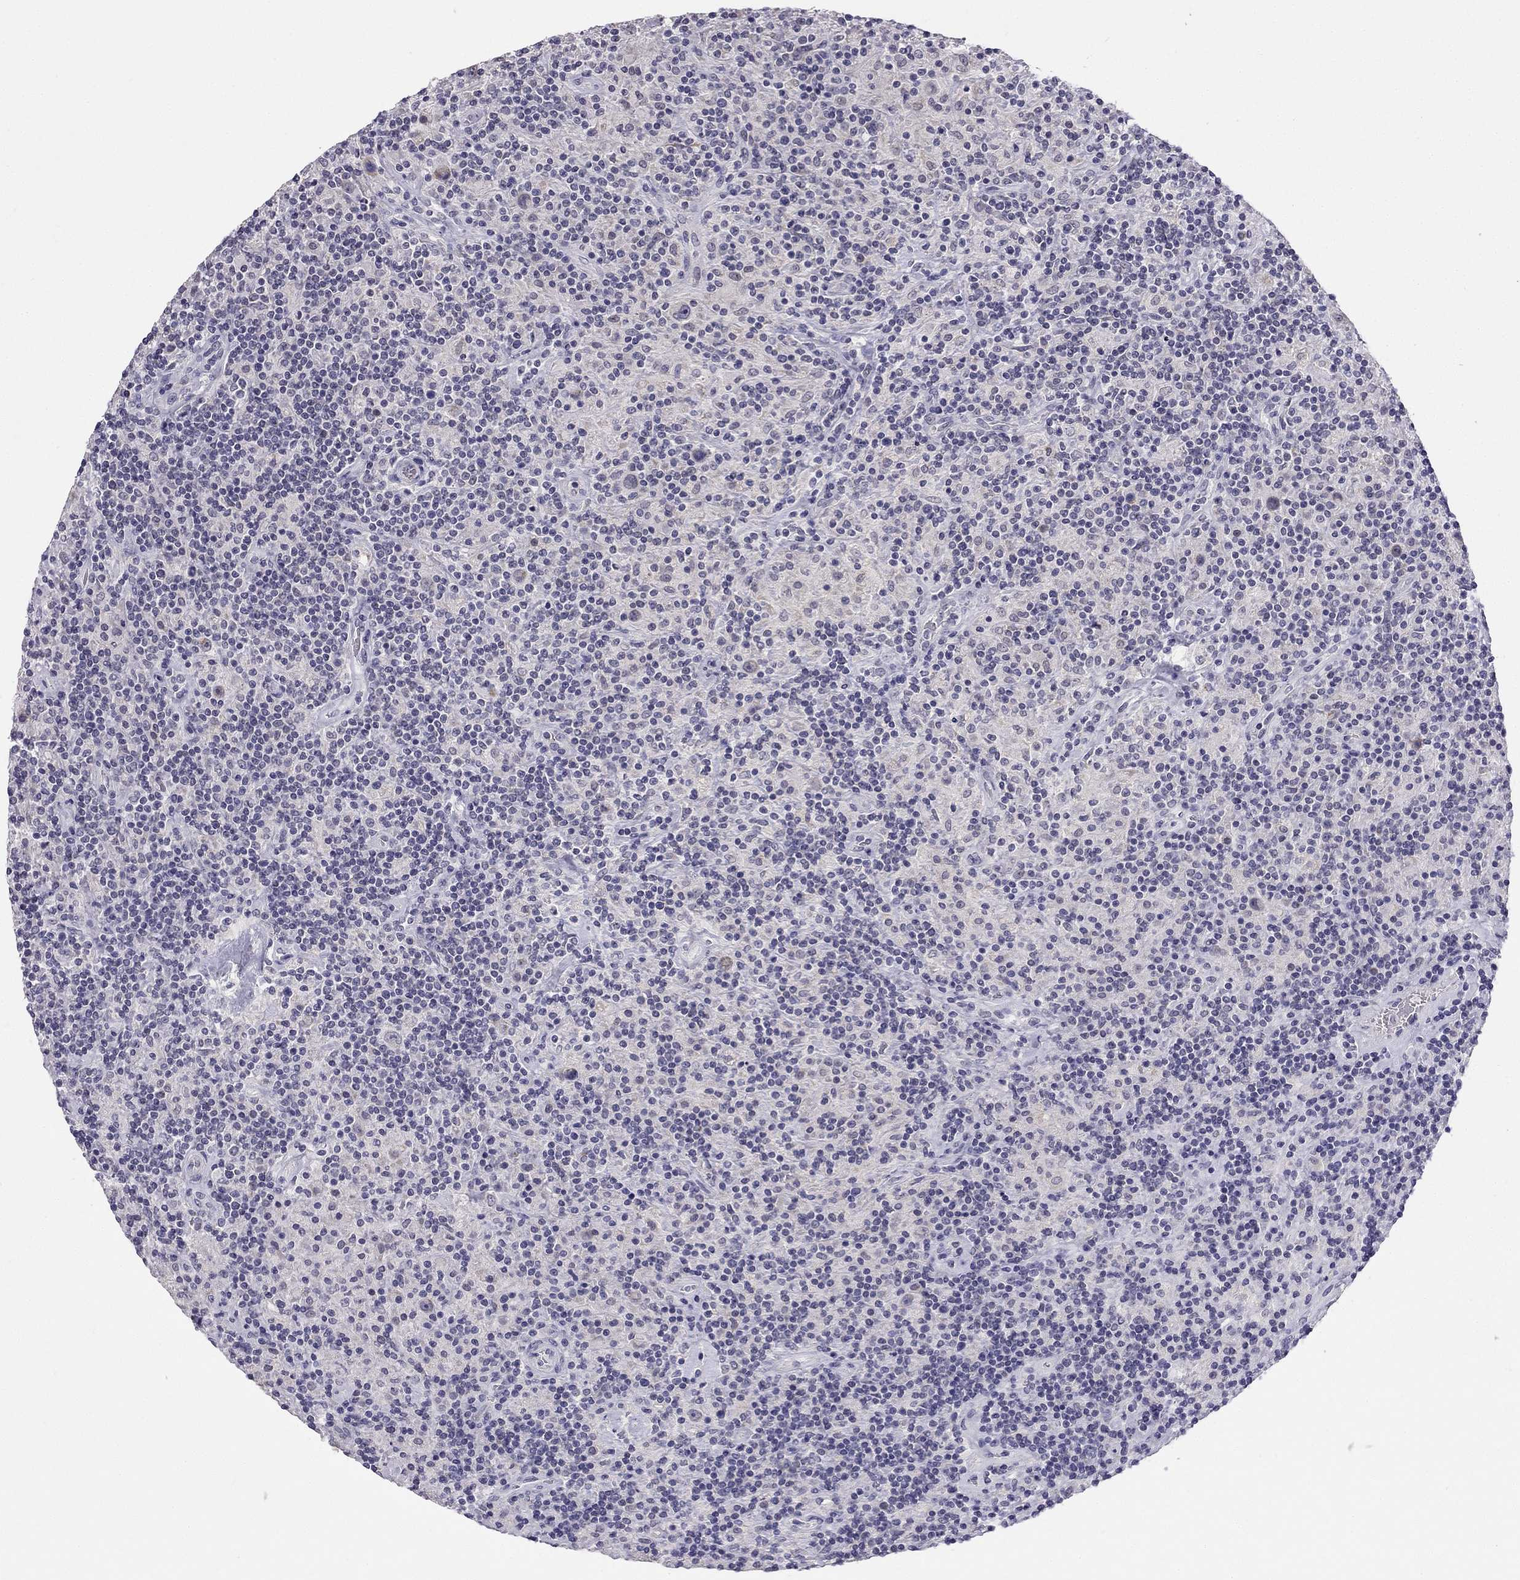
{"staining": {"intensity": "negative", "quantity": "none", "location": "none"}, "tissue": "lymphoma", "cell_type": "Tumor cells", "image_type": "cancer", "snomed": [{"axis": "morphology", "description": "Hodgkin's disease, NOS"}, {"axis": "topography", "description": "Lymph node"}], "caption": "Immunohistochemical staining of human Hodgkin's disease displays no significant staining in tumor cells.", "gene": "C5orf49", "patient": {"sex": "male", "age": 70}}